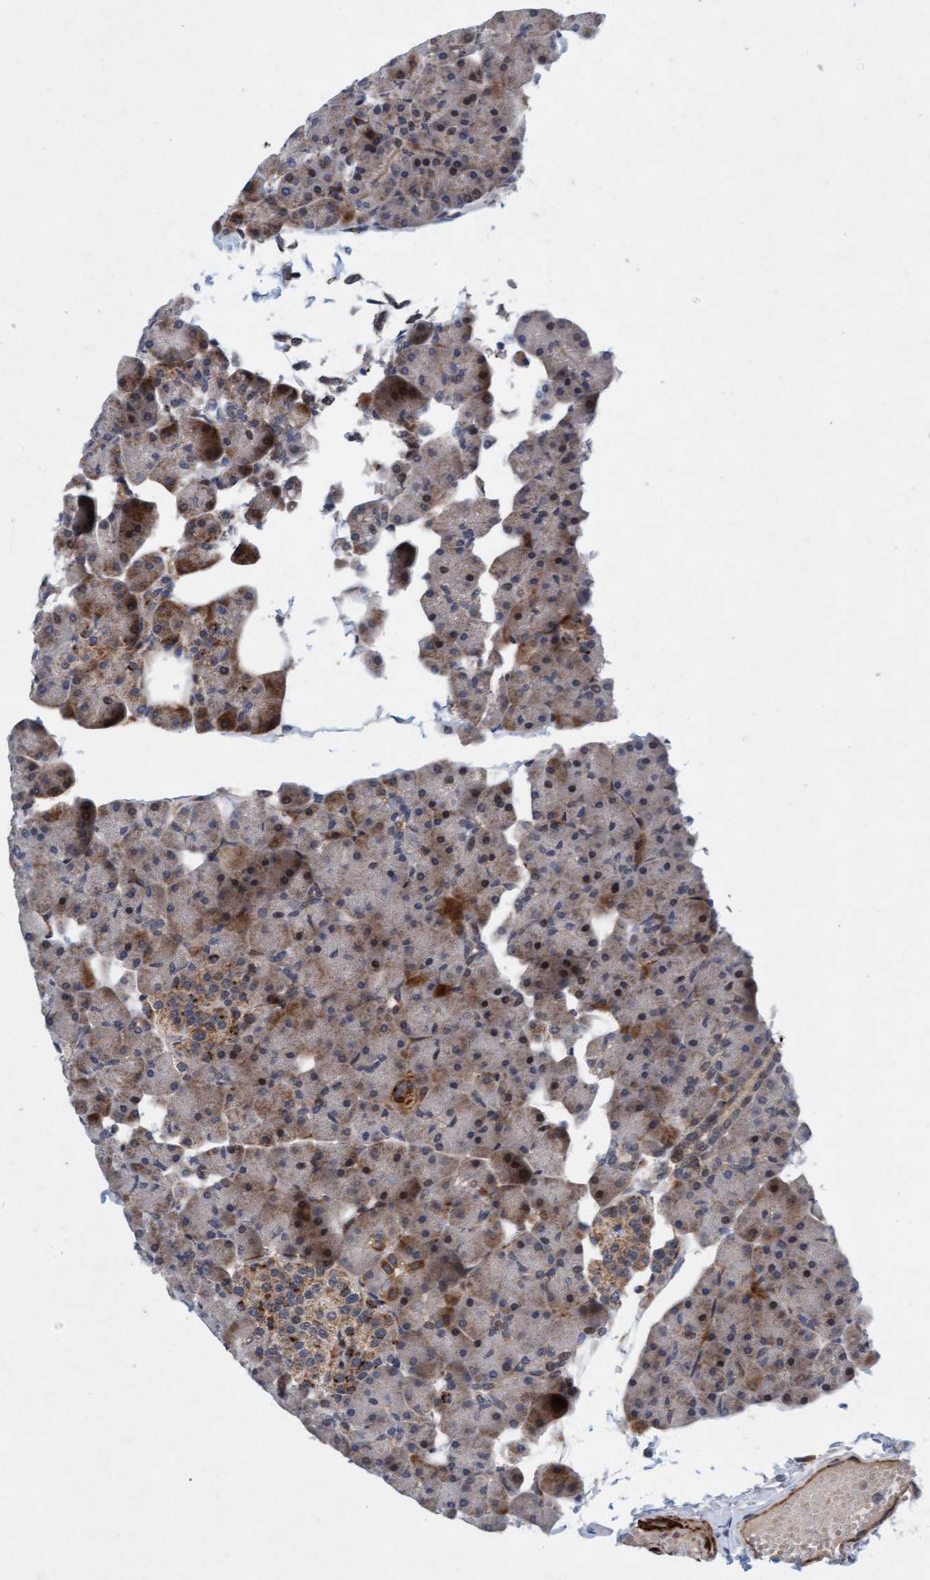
{"staining": {"intensity": "moderate", "quantity": ">75%", "location": "cytoplasmic/membranous,nuclear"}, "tissue": "pancreas", "cell_type": "Exocrine glandular cells", "image_type": "normal", "snomed": [{"axis": "morphology", "description": "Normal tissue, NOS"}, {"axis": "topography", "description": "Pancreas"}], "caption": "Brown immunohistochemical staining in benign human pancreas displays moderate cytoplasmic/membranous,nuclear expression in approximately >75% of exocrine glandular cells.", "gene": "TMEM70", "patient": {"sex": "male", "age": 35}}